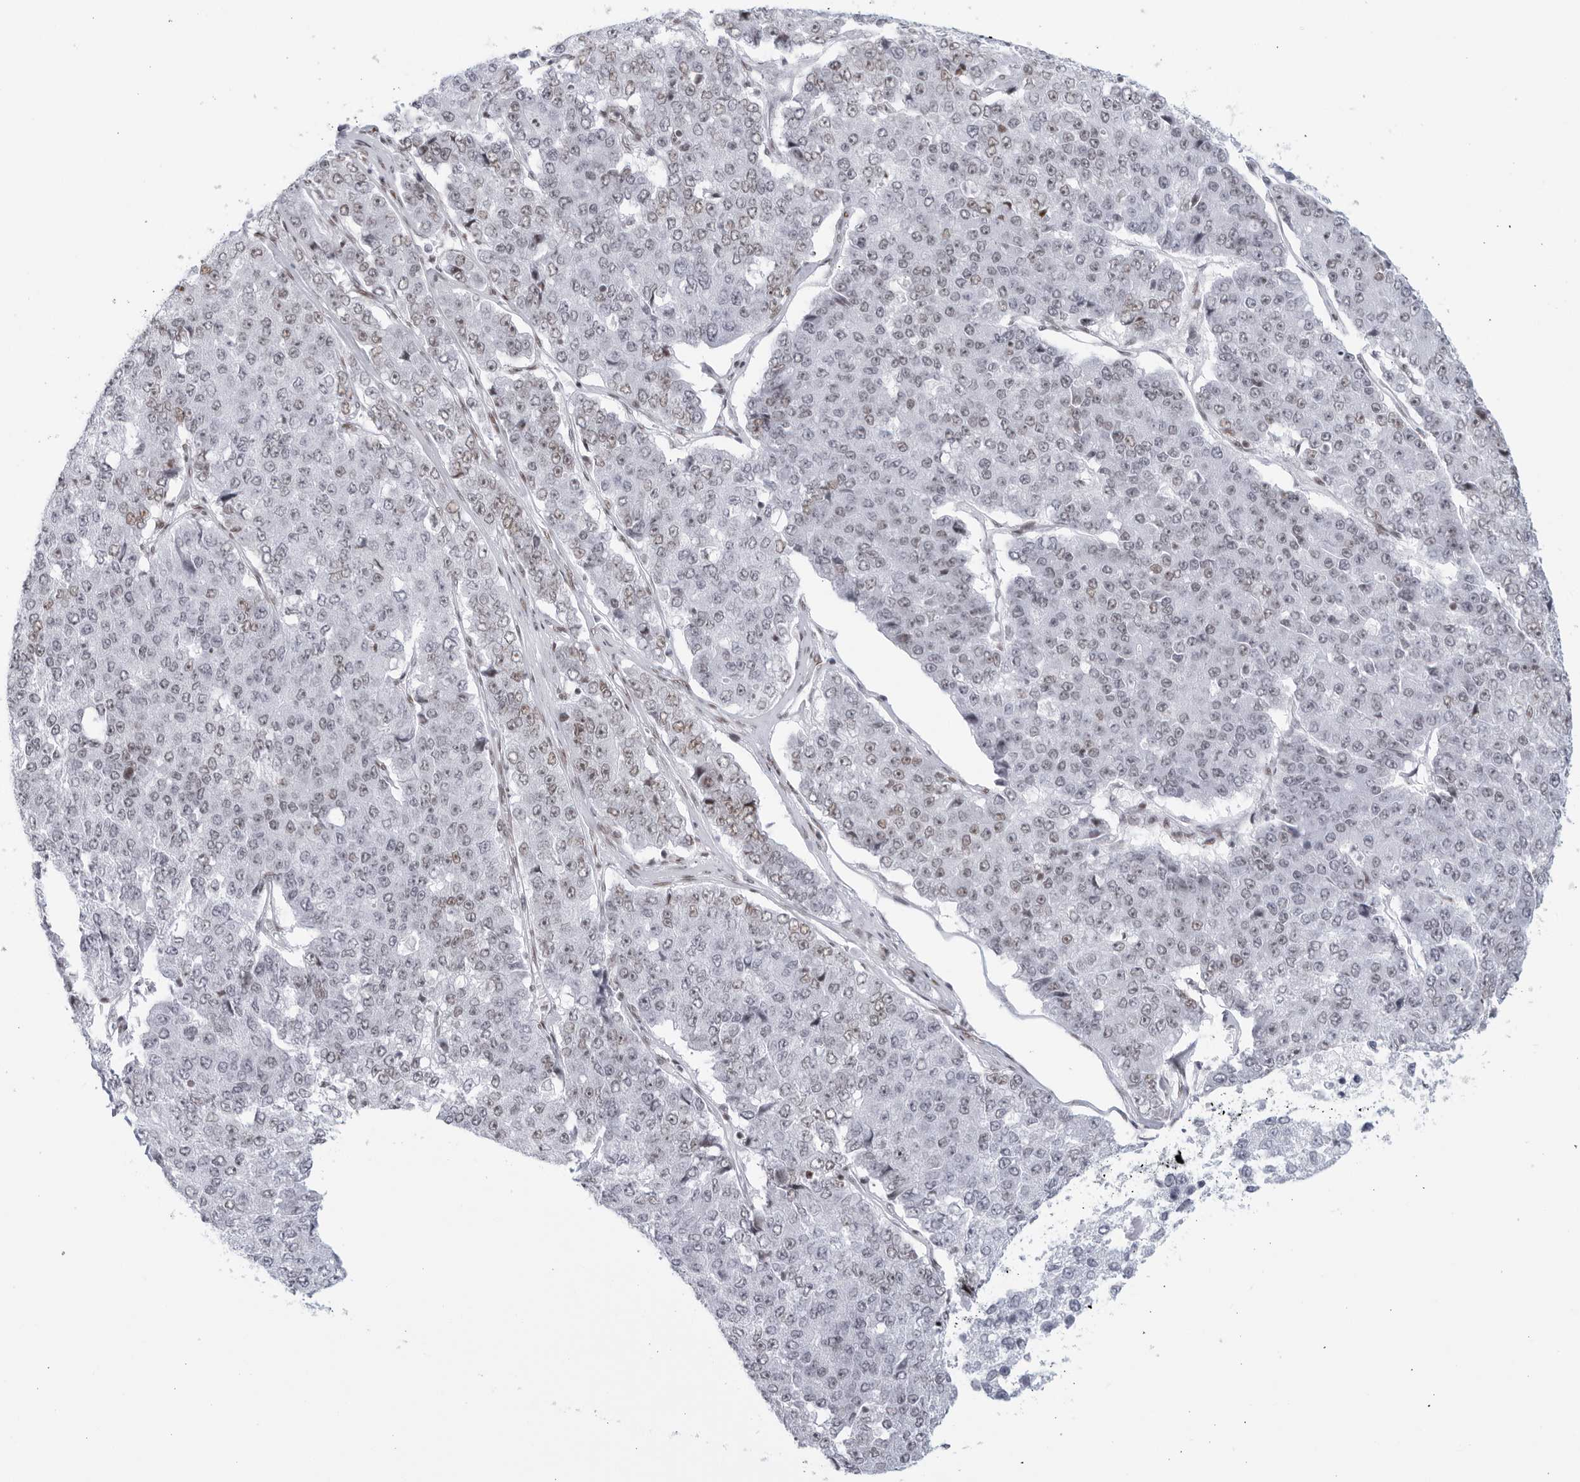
{"staining": {"intensity": "weak", "quantity": "<25%", "location": "nuclear"}, "tissue": "pancreatic cancer", "cell_type": "Tumor cells", "image_type": "cancer", "snomed": [{"axis": "morphology", "description": "Adenocarcinoma, NOS"}, {"axis": "topography", "description": "Pancreas"}], "caption": "Tumor cells are negative for brown protein staining in pancreatic adenocarcinoma.", "gene": "HP1BP3", "patient": {"sex": "male", "age": 50}}